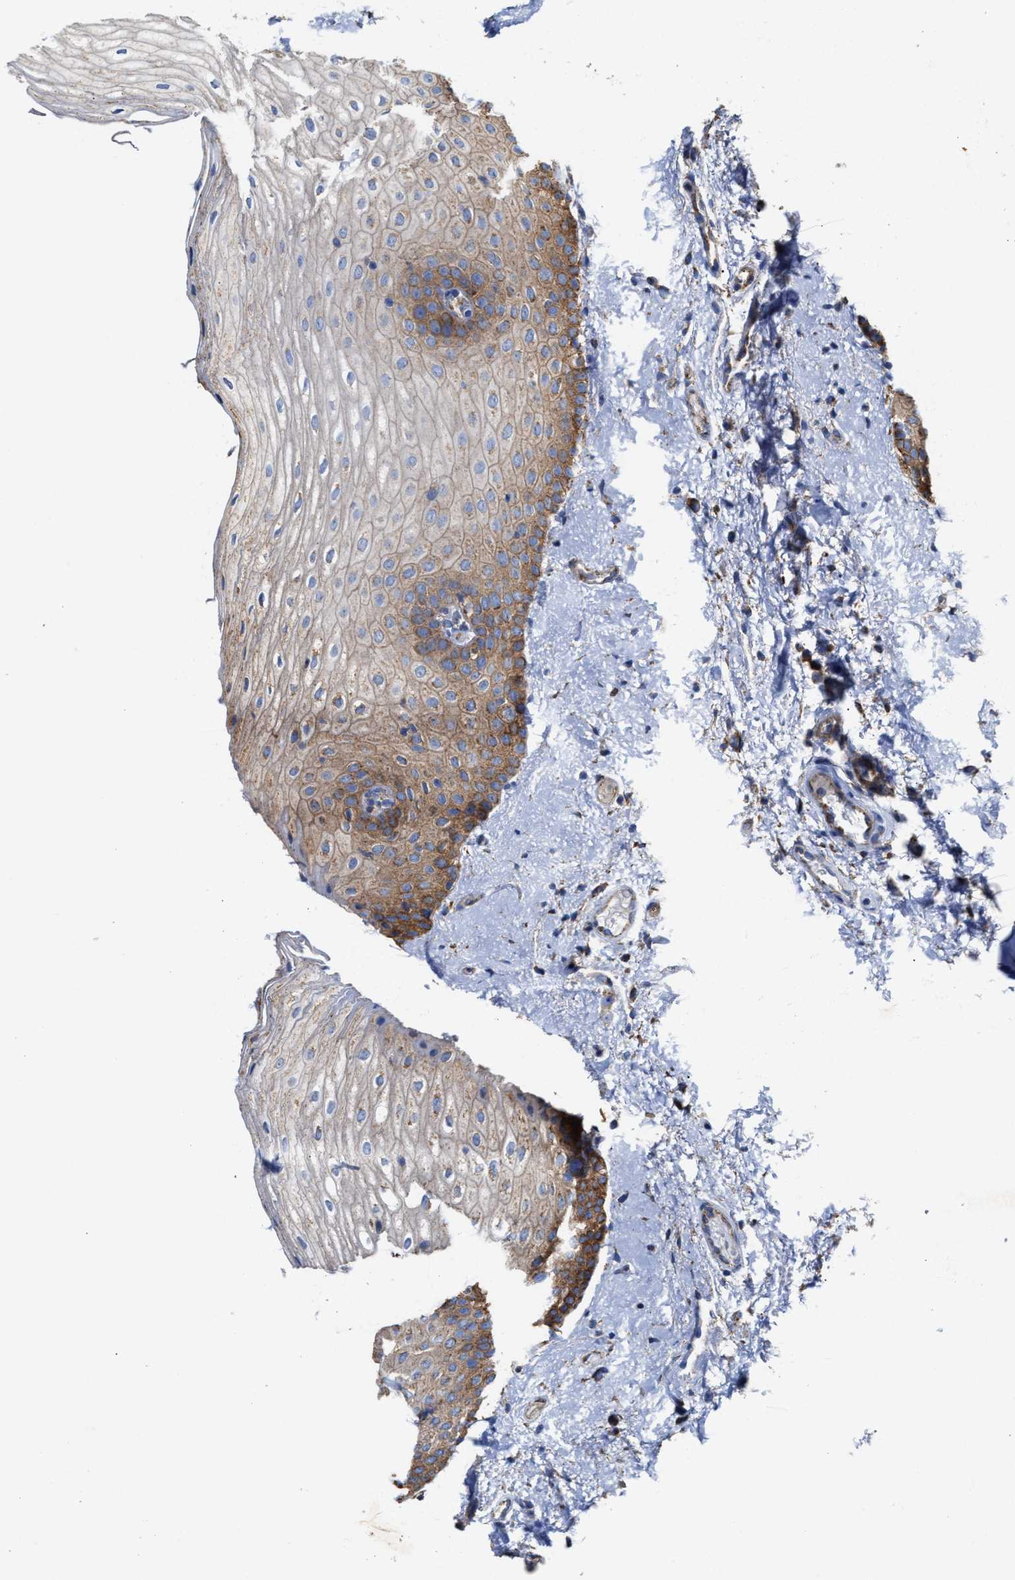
{"staining": {"intensity": "moderate", "quantity": ">75%", "location": "cytoplasmic/membranous"}, "tissue": "oral mucosa", "cell_type": "Squamous epithelial cells", "image_type": "normal", "snomed": [{"axis": "morphology", "description": "Normal tissue, NOS"}, {"axis": "topography", "description": "Skin"}, {"axis": "topography", "description": "Oral tissue"}], "caption": "Immunohistochemical staining of unremarkable oral mucosa exhibits >75% levels of moderate cytoplasmic/membranous protein expression in about >75% of squamous epithelial cells.", "gene": "MECR", "patient": {"sex": "male", "age": 84}}